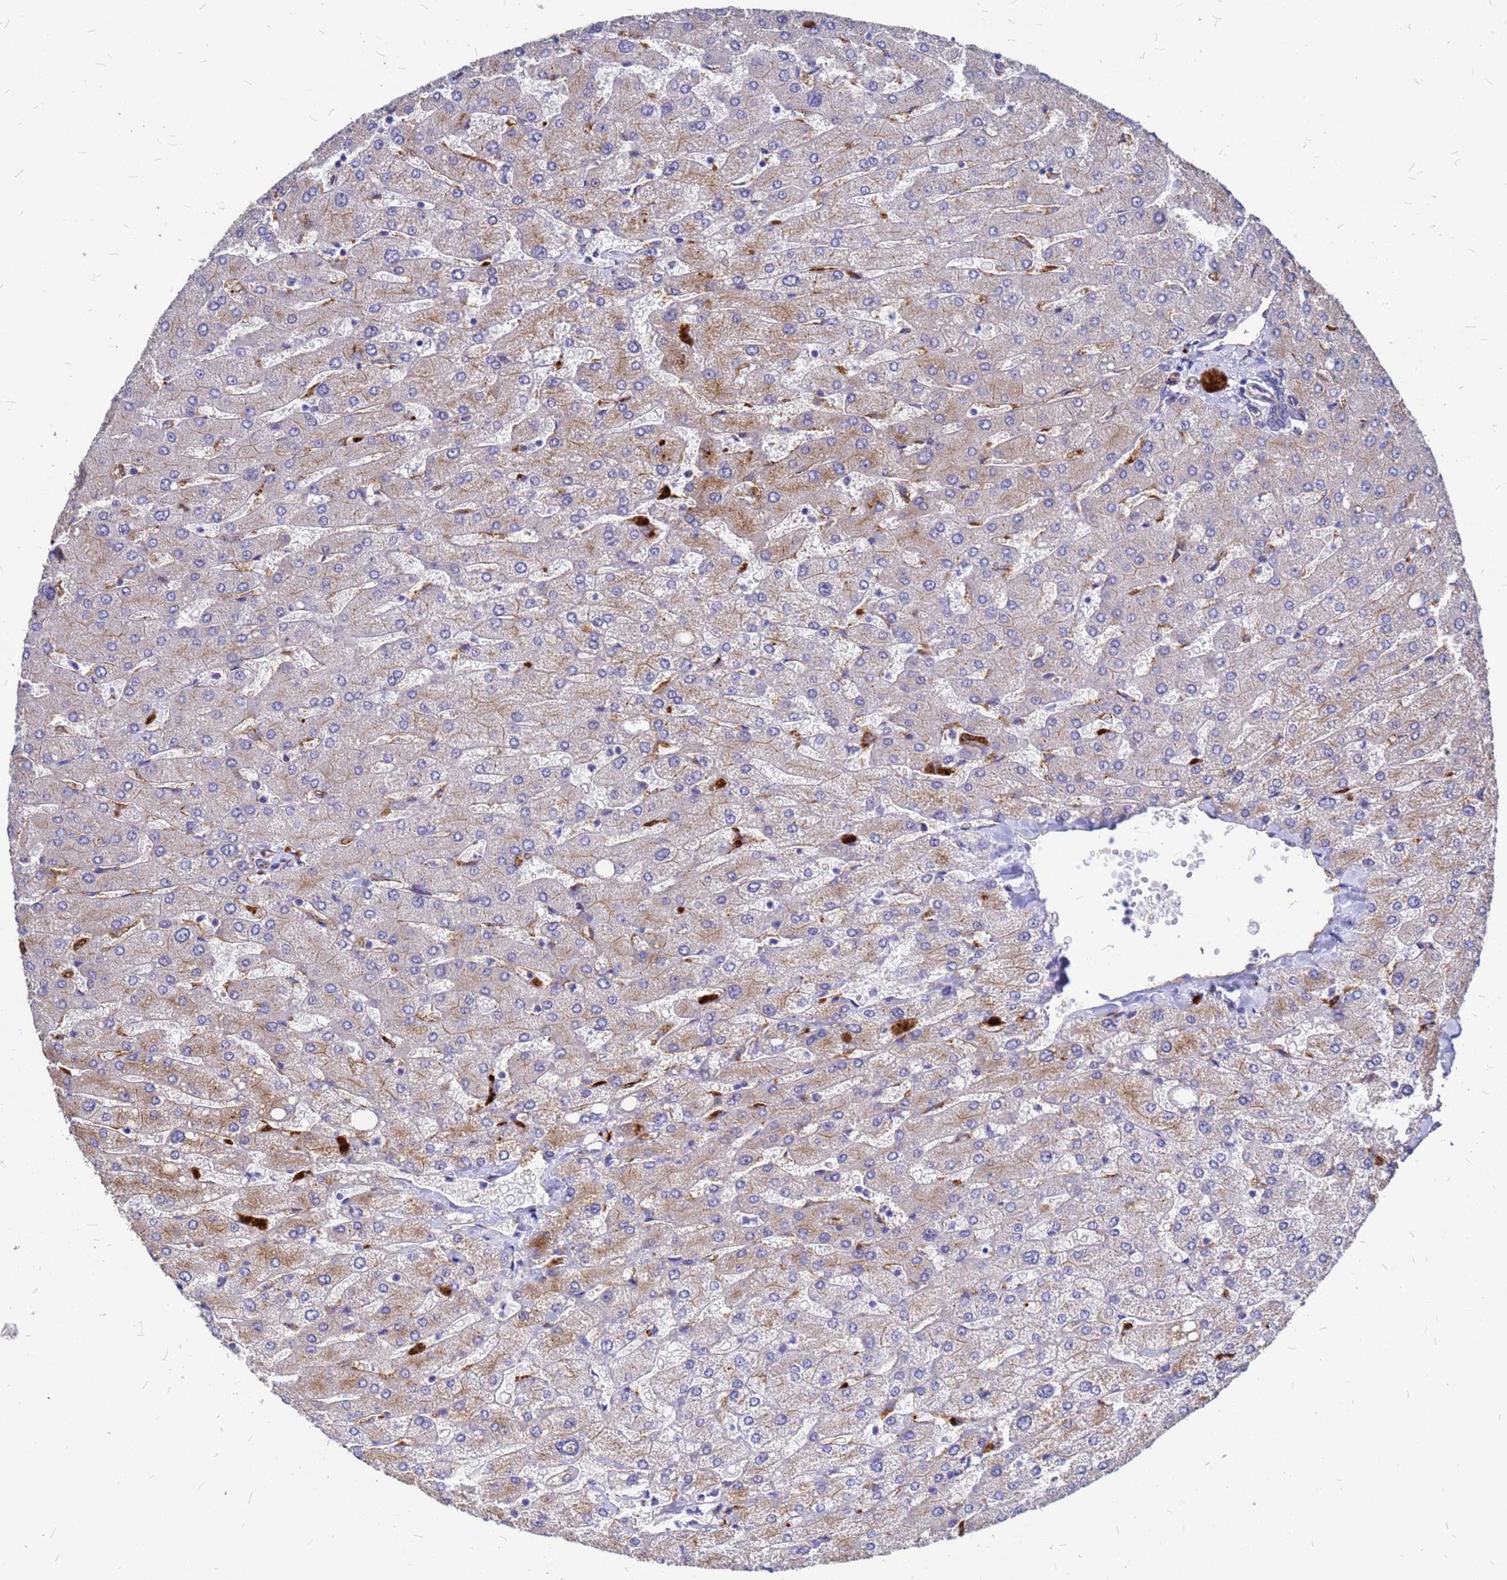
{"staining": {"intensity": "negative", "quantity": "none", "location": "none"}, "tissue": "liver", "cell_type": "Cholangiocytes", "image_type": "normal", "snomed": [{"axis": "morphology", "description": "Normal tissue, NOS"}, {"axis": "topography", "description": "Liver"}], "caption": "Normal liver was stained to show a protein in brown. There is no significant positivity in cholangiocytes. (DAB (3,3'-diaminobenzidine) IHC with hematoxylin counter stain).", "gene": "NOSTRIN", "patient": {"sex": "male", "age": 55}}